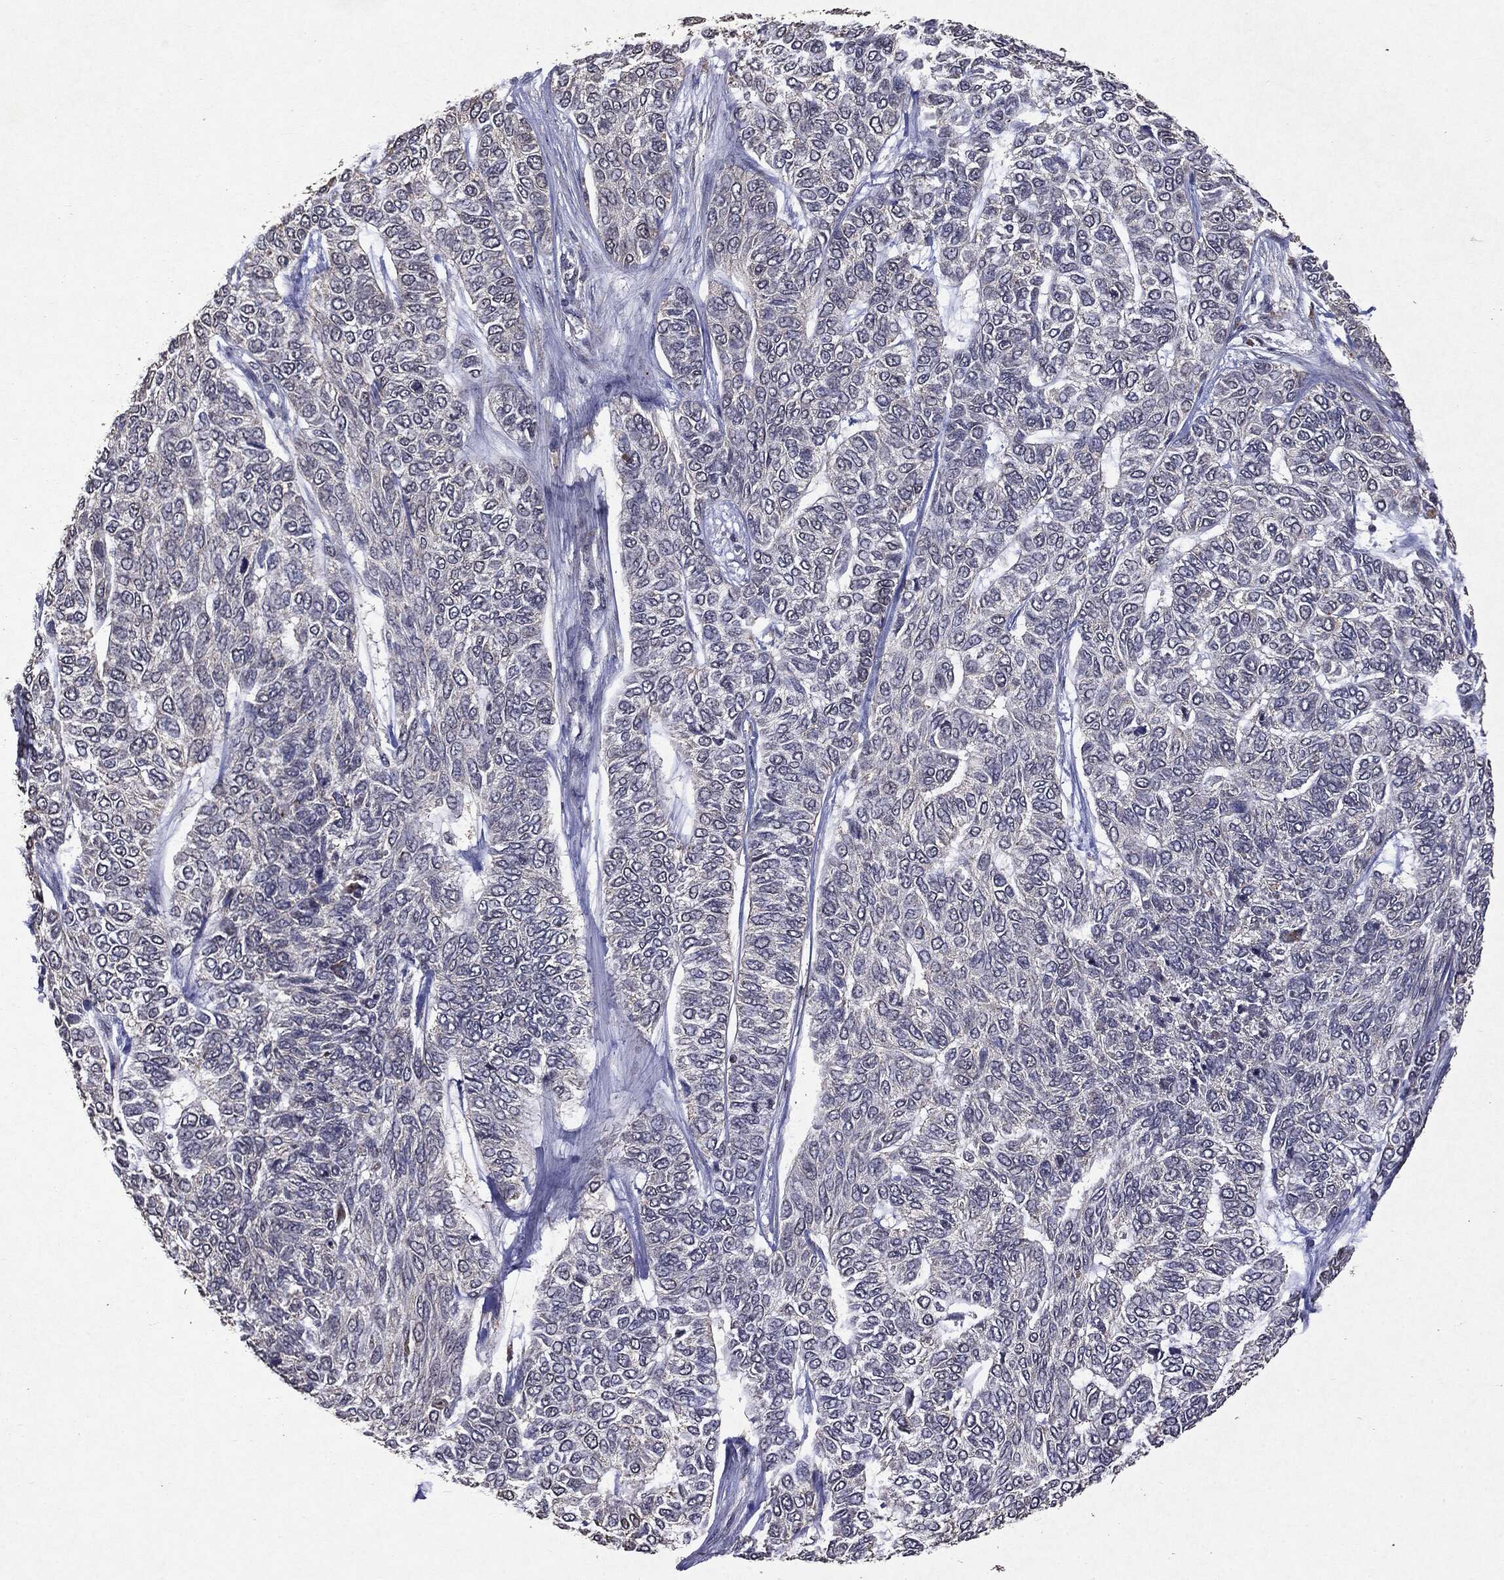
{"staining": {"intensity": "negative", "quantity": "none", "location": "none"}, "tissue": "skin cancer", "cell_type": "Tumor cells", "image_type": "cancer", "snomed": [{"axis": "morphology", "description": "Basal cell carcinoma"}, {"axis": "topography", "description": "Skin"}], "caption": "Human skin cancer (basal cell carcinoma) stained for a protein using immunohistochemistry reveals no positivity in tumor cells.", "gene": "PTEN", "patient": {"sex": "female", "age": 65}}